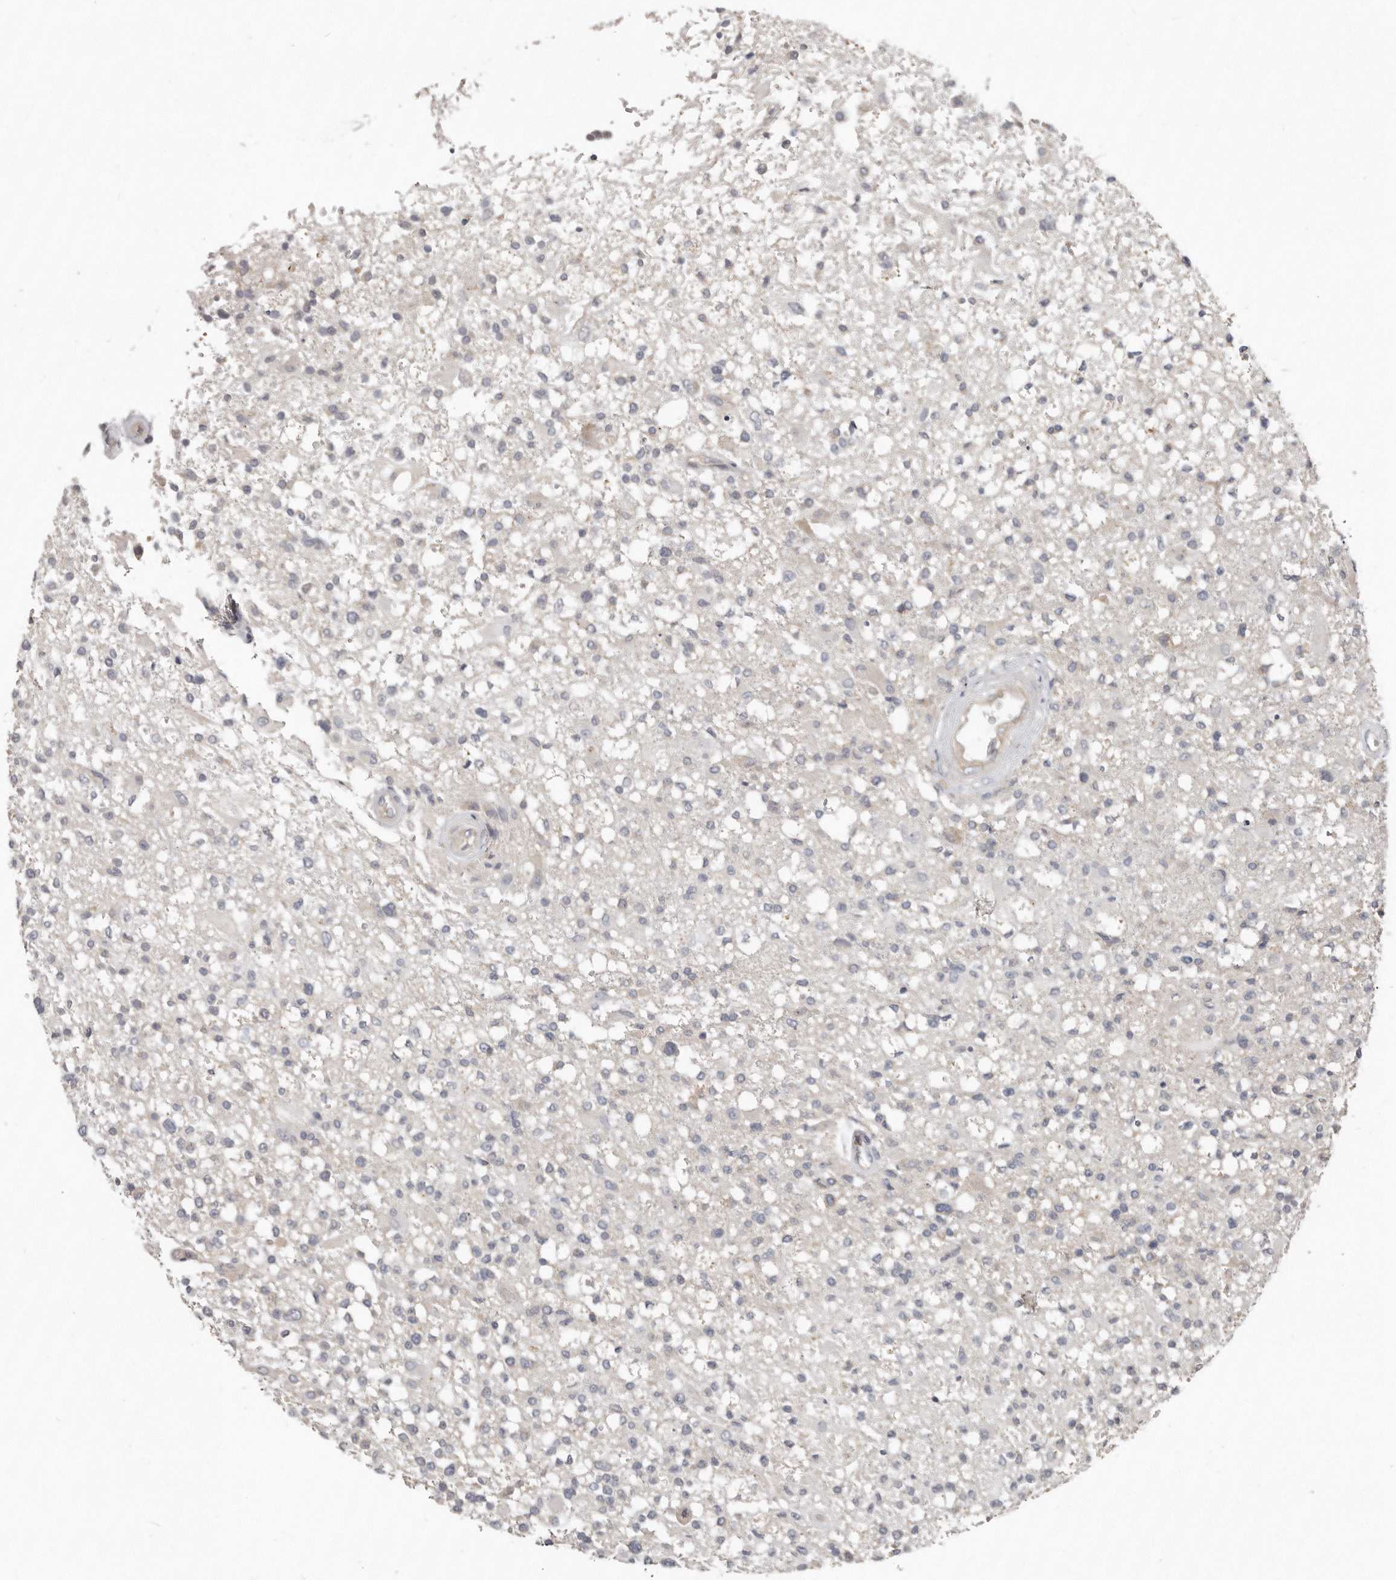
{"staining": {"intensity": "negative", "quantity": "none", "location": "none"}, "tissue": "glioma", "cell_type": "Tumor cells", "image_type": "cancer", "snomed": [{"axis": "morphology", "description": "Glioma, malignant, High grade"}, {"axis": "morphology", "description": "Glioblastoma, NOS"}, {"axis": "topography", "description": "Brain"}], "caption": "This is an immunohistochemistry image of human malignant glioma (high-grade). There is no positivity in tumor cells.", "gene": "AKNAD1", "patient": {"sex": "male", "age": 60}}